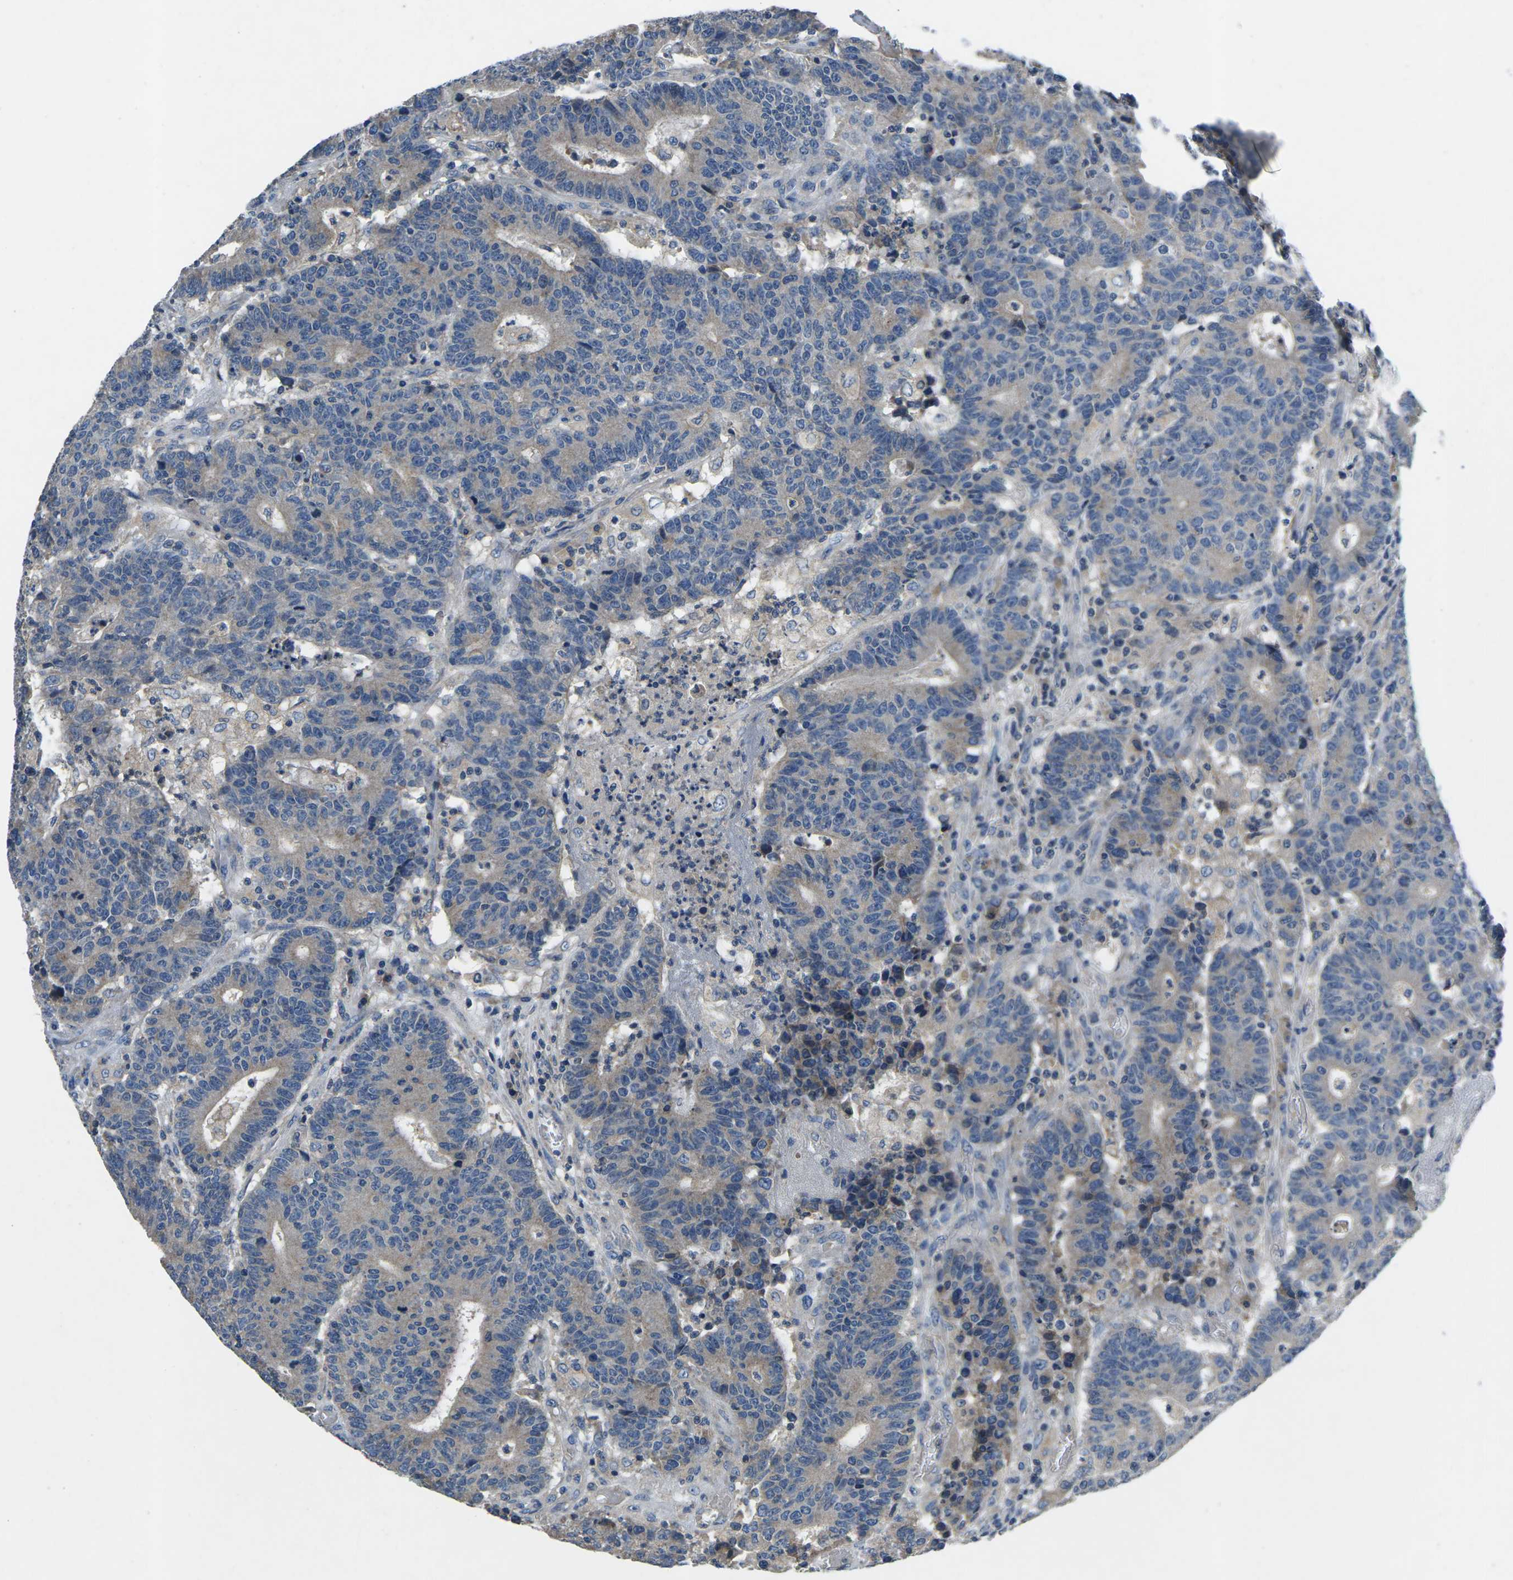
{"staining": {"intensity": "weak", "quantity": "25%-75%", "location": "cytoplasmic/membranous"}, "tissue": "colorectal cancer", "cell_type": "Tumor cells", "image_type": "cancer", "snomed": [{"axis": "morphology", "description": "Normal tissue, NOS"}, {"axis": "morphology", "description": "Adenocarcinoma, NOS"}, {"axis": "topography", "description": "Colon"}], "caption": "High-magnification brightfield microscopy of adenocarcinoma (colorectal) stained with DAB (3,3'-diaminobenzidine) (brown) and counterstained with hematoxylin (blue). tumor cells exhibit weak cytoplasmic/membranous staining is appreciated in approximately25%-75% of cells.", "gene": "PDCD6IP", "patient": {"sex": "female", "age": 75}}